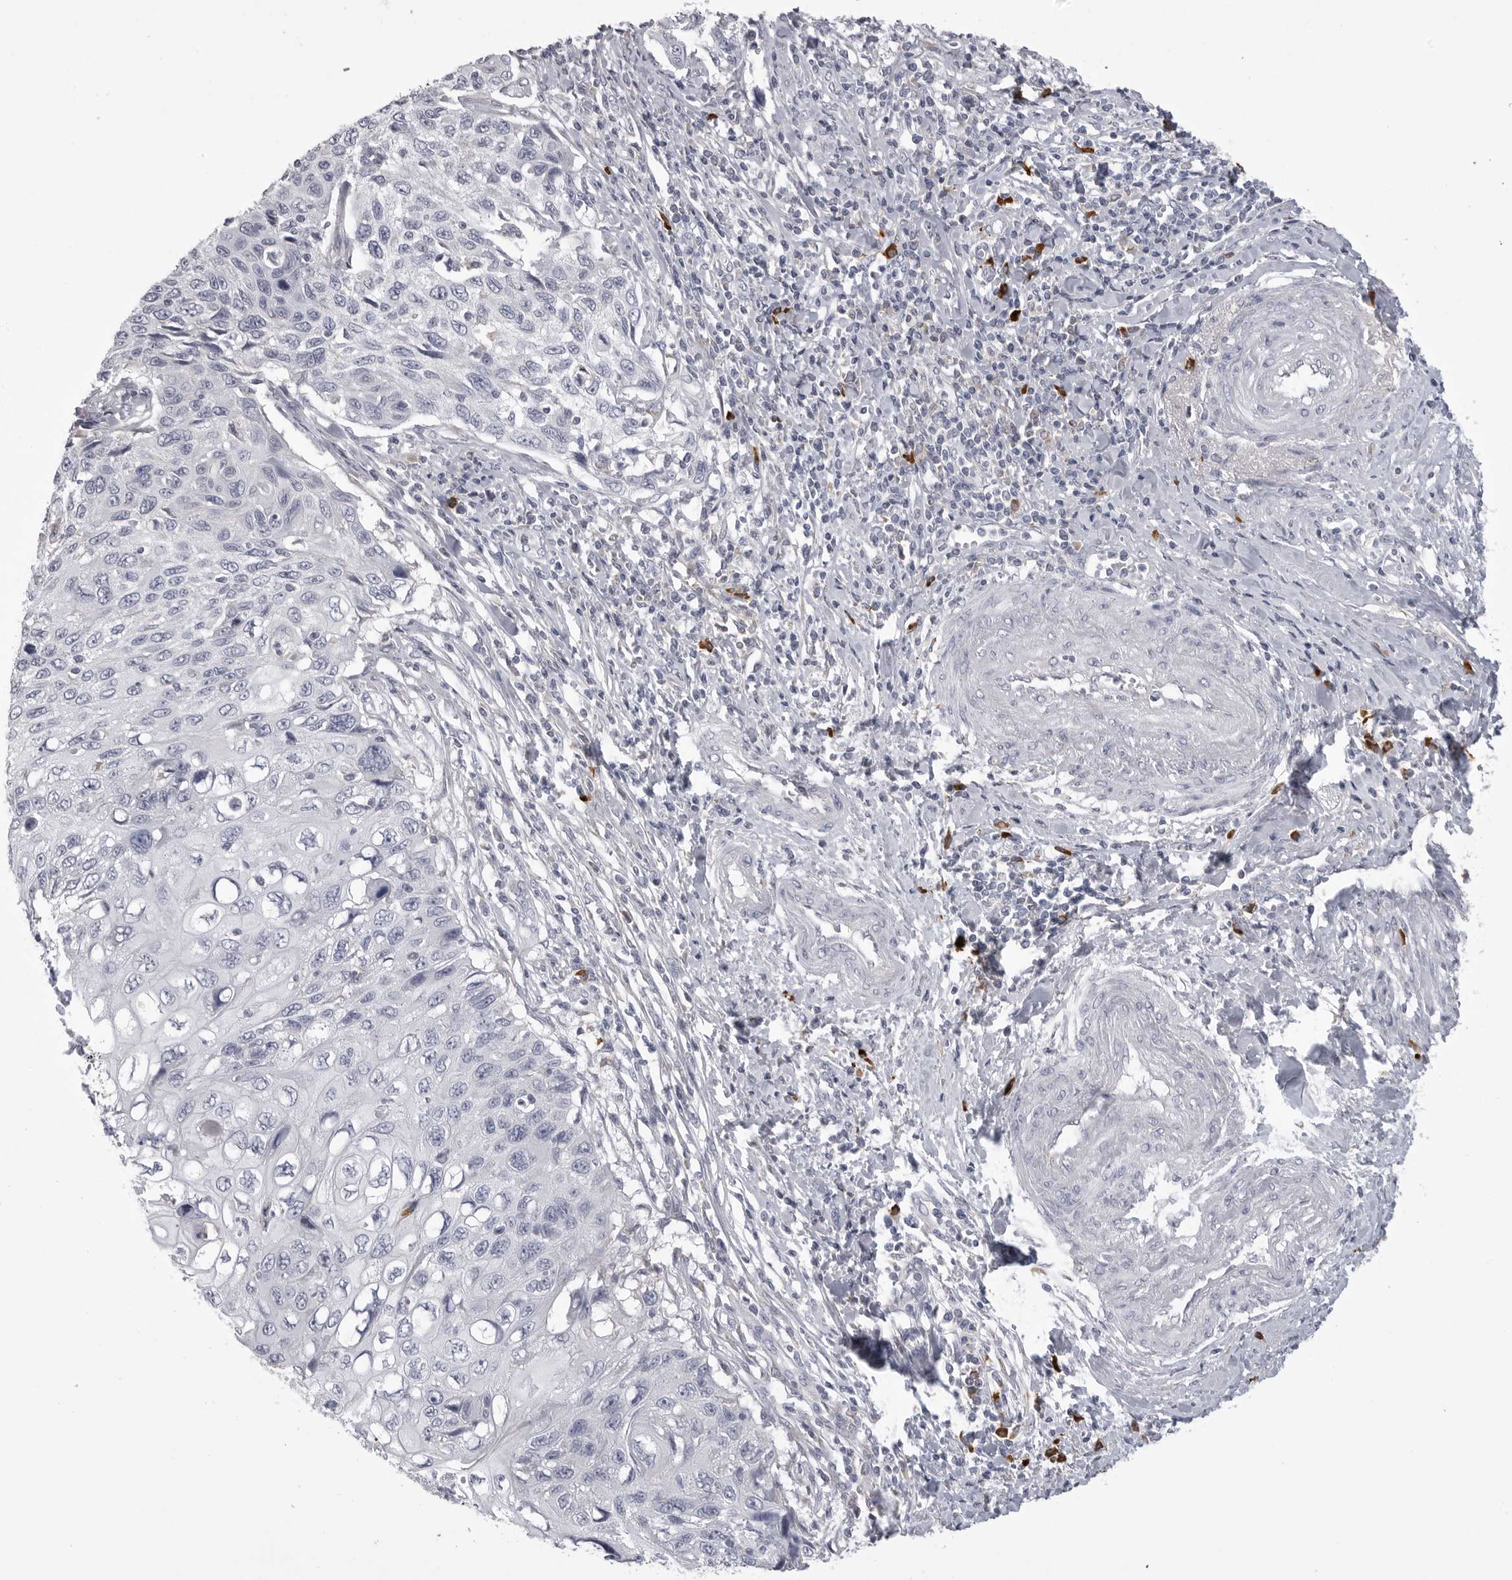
{"staining": {"intensity": "negative", "quantity": "none", "location": "none"}, "tissue": "cervical cancer", "cell_type": "Tumor cells", "image_type": "cancer", "snomed": [{"axis": "morphology", "description": "Squamous cell carcinoma, NOS"}, {"axis": "topography", "description": "Cervix"}], "caption": "The IHC image has no significant positivity in tumor cells of cervical squamous cell carcinoma tissue. (Stains: DAB IHC with hematoxylin counter stain, Microscopy: brightfield microscopy at high magnification).", "gene": "FKBP2", "patient": {"sex": "female", "age": 70}}